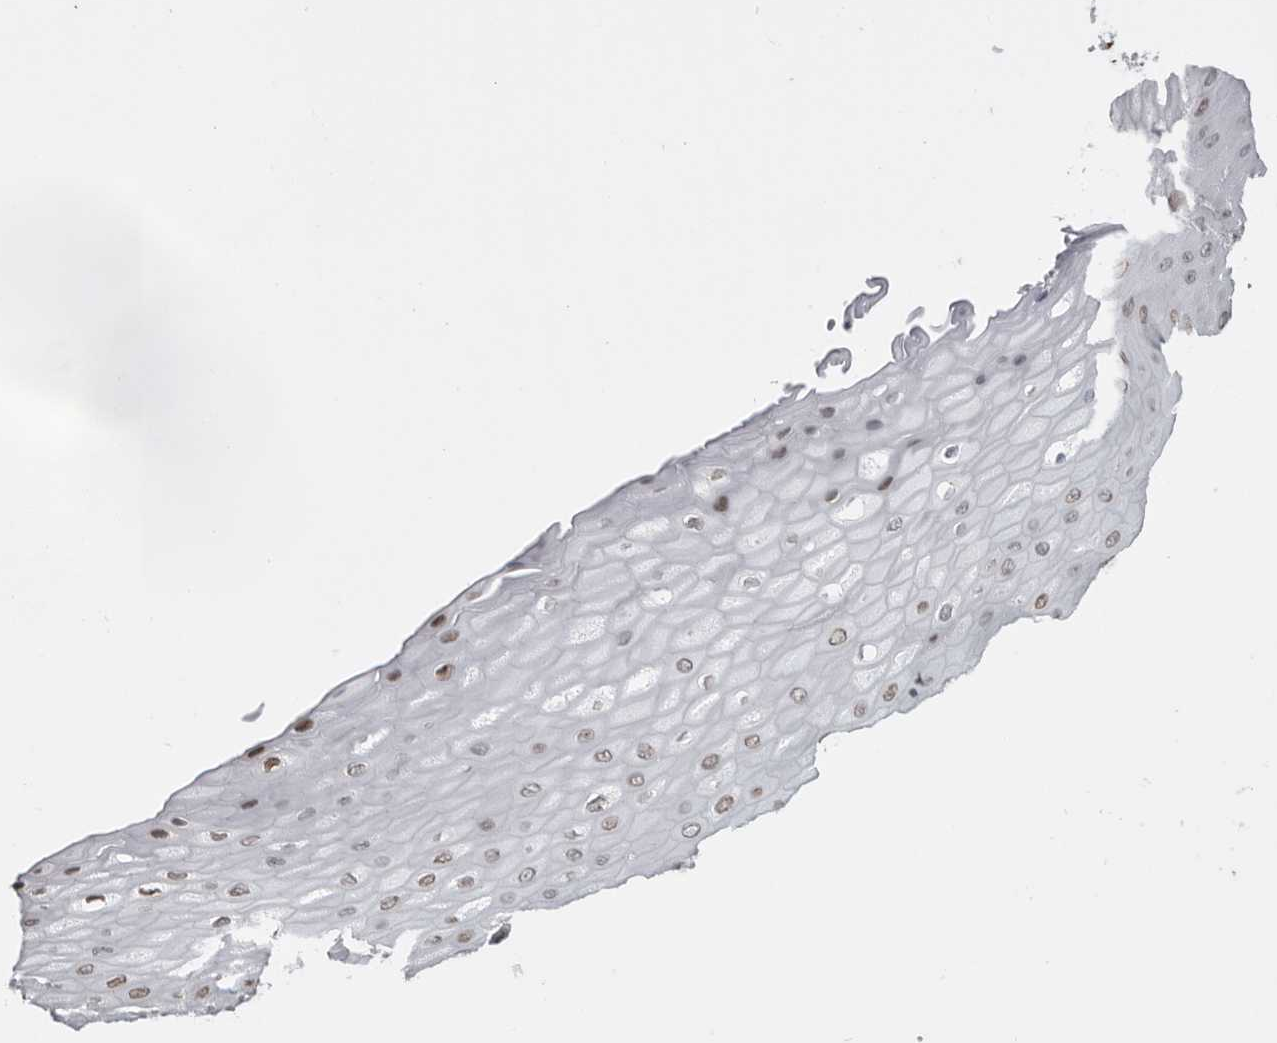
{"staining": {"intensity": "strong", "quantity": "<25%", "location": "nuclear"}, "tissue": "cervix", "cell_type": "Glandular cells", "image_type": "normal", "snomed": [{"axis": "morphology", "description": "Normal tissue, NOS"}, {"axis": "topography", "description": "Cervix"}], "caption": "Human cervix stained for a protein (brown) demonstrates strong nuclear positive positivity in about <25% of glandular cells.", "gene": "HMGN3", "patient": {"sex": "female", "age": 55}}